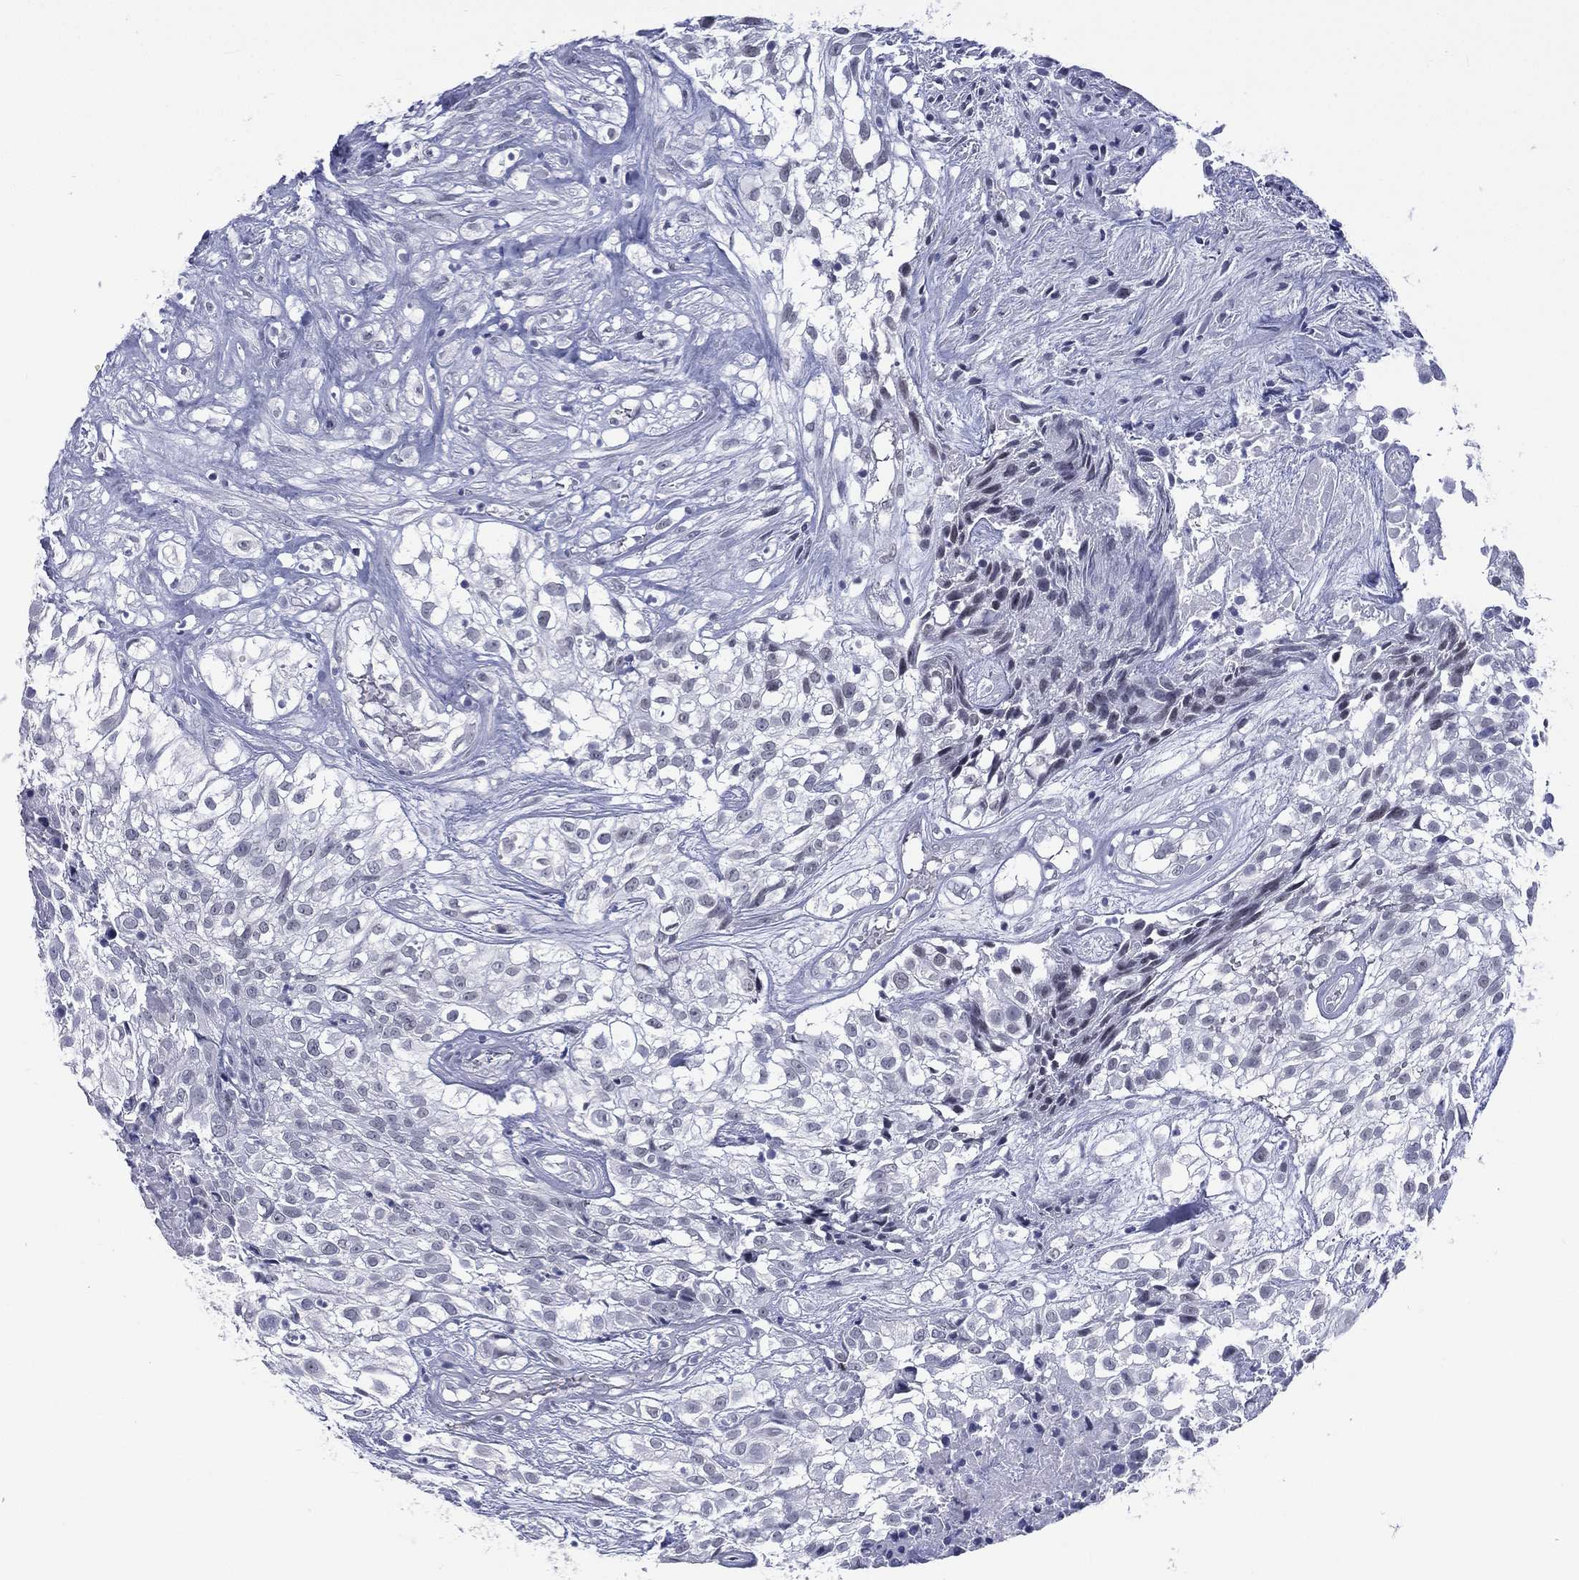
{"staining": {"intensity": "negative", "quantity": "none", "location": "none"}, "tissue": "urothelial cancer", "cell_type": "Tumor cells", "image_type": "cancer", "snomed": [{"axis": "morphology", "description": "Urothelial carcinoma, High grade"}, {"axis": "topography", "description": "Urinary bladder"}], "caption": "There is no significant expression in tumor cells of urothelial carcinoma (high-grade).", "gene": "SSX1", "patient": {"sex": "male", "age": 56}}